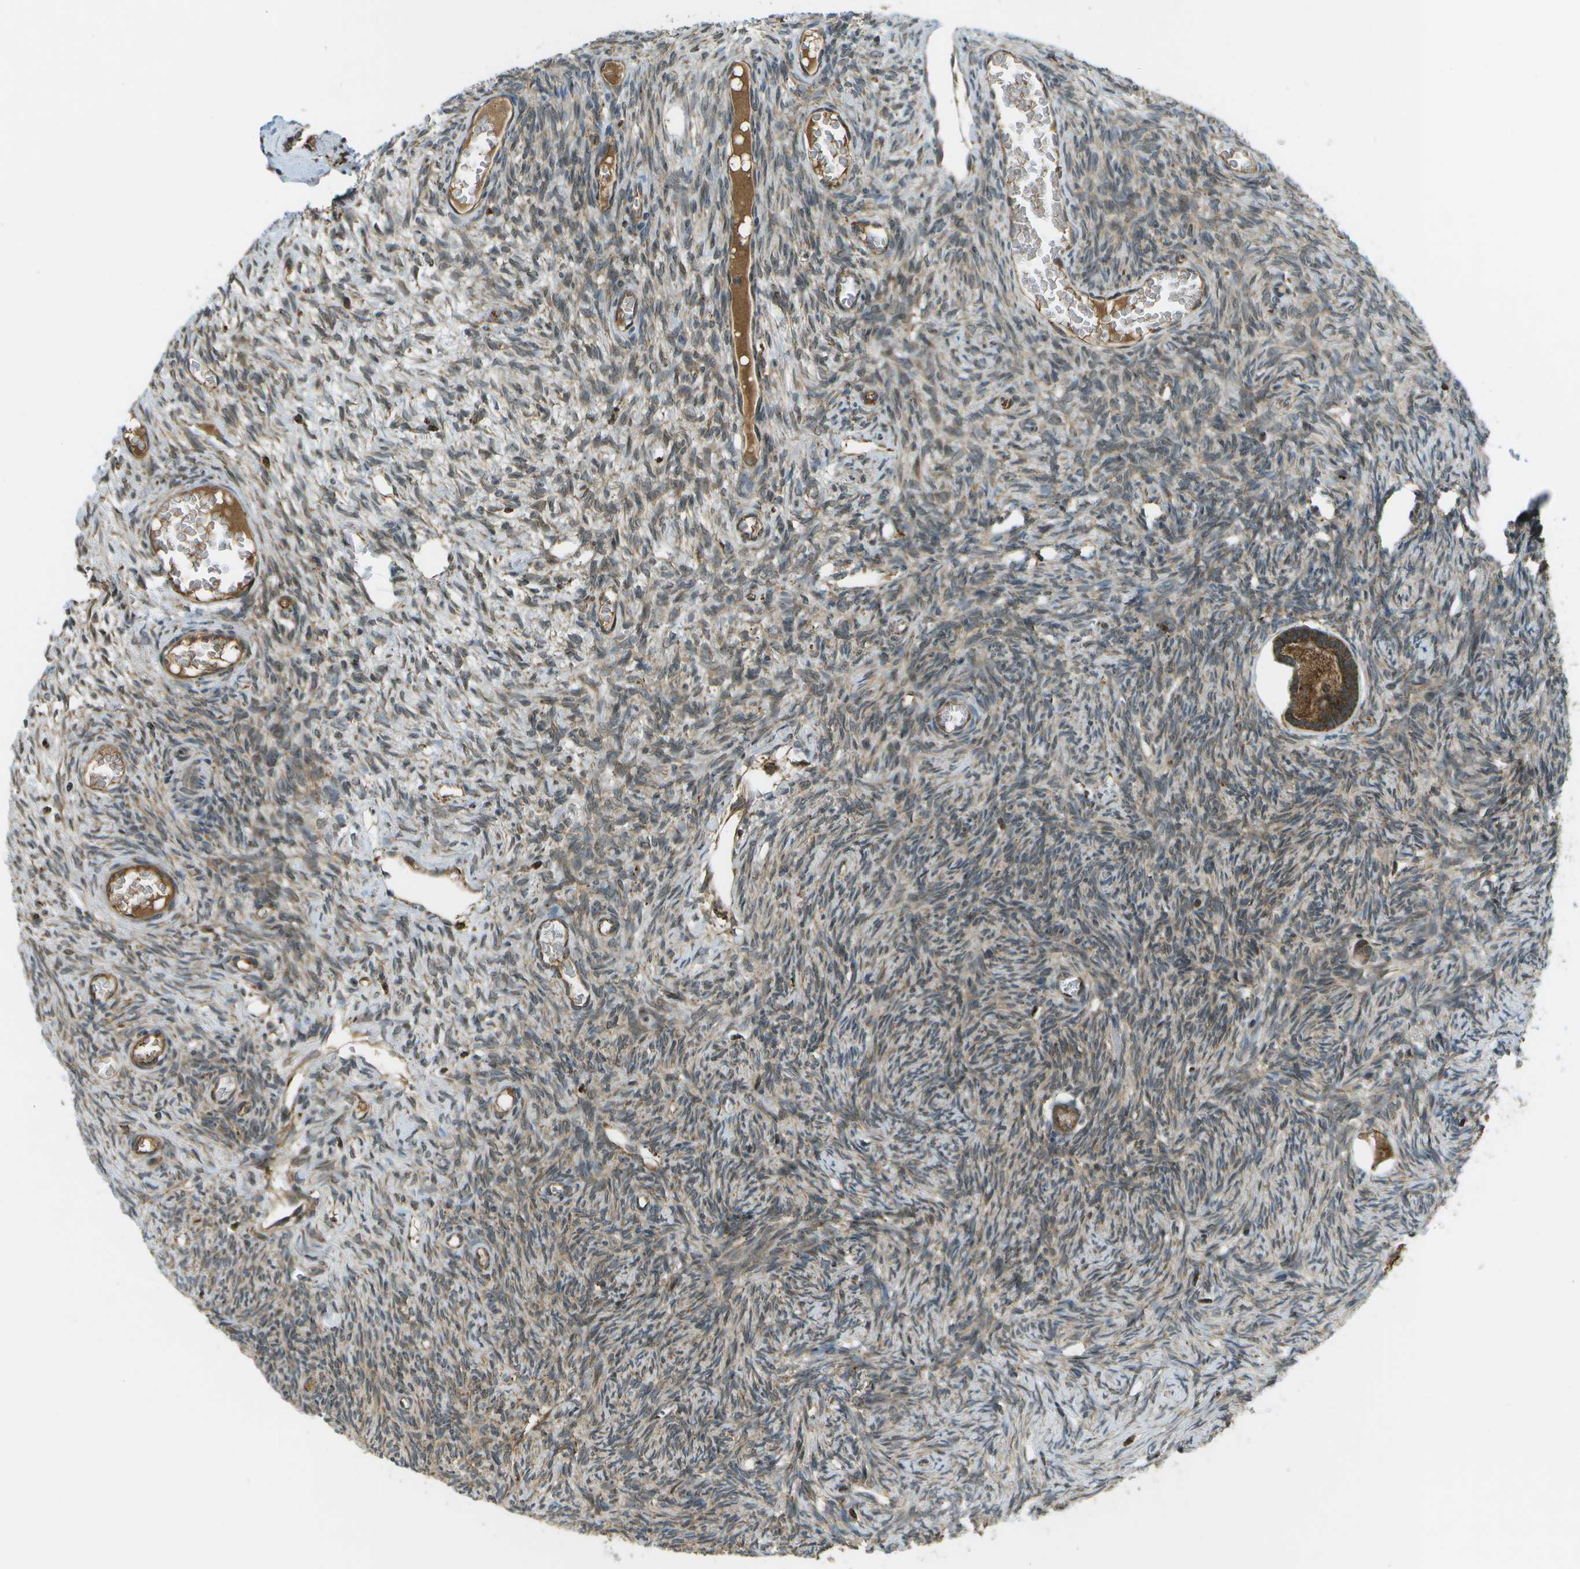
{"staining": {"intensity": "strong", "quantity": ">75%", "location": "cytoplasmic/membranous"}, "tissue": "ovary", "cell_type": "Follicle cells", "image_type": "normal", "snomed": [{"axis": "morphology", "description": "Normal tissue, NOS"}, {"axis": "topography", "description": "Ovary"}], "caption": "Immunohistochemistry (IHC) staining of unremarkable ovary, which displays high levels of strong cytoplasmic/membranous staining in about >75% of follicle cells indicating strong cytoplasmic/membranous protein expression. The staining was performed using DAB (brown) for protein detection and nuclei were counterstained in hematoxylin (blue).", "gene": "USP30", "patient": {"sex": "female", "age": 27}}